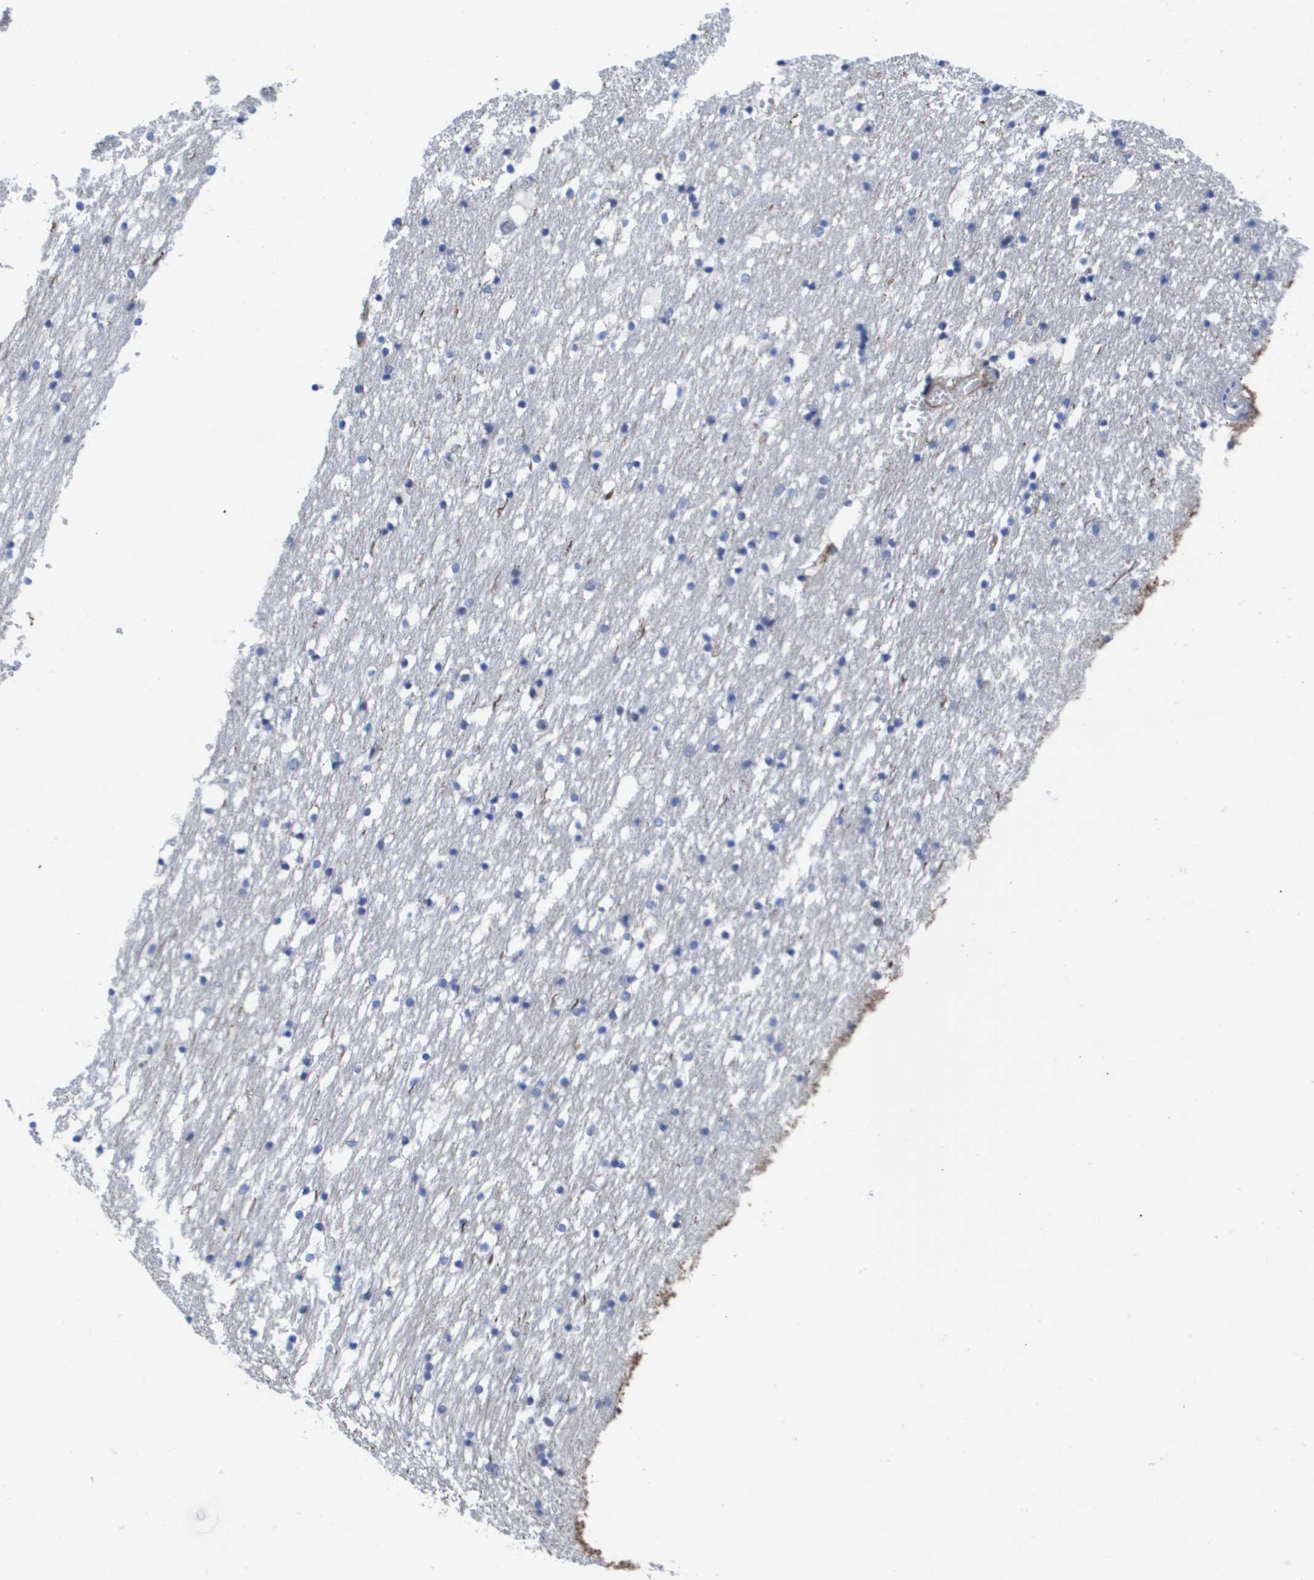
{"staining": {"intensity": "negative", "quantity": "none", "location": "none"}, "tissue": "caudate", "cell_type": "Glial cells", "image_type": "normal", "snomed": [{"axis": "morphology", "description": "Normal tissue, NOS"}, {"axis": "topography", "description": "Lateral ventricle wall"}], "caption": "Protein analysis of benign caudate shows no significant staining in glial cells.", "gene": "SERPINC1", "patient": {"sex": "male", "age": 45}}